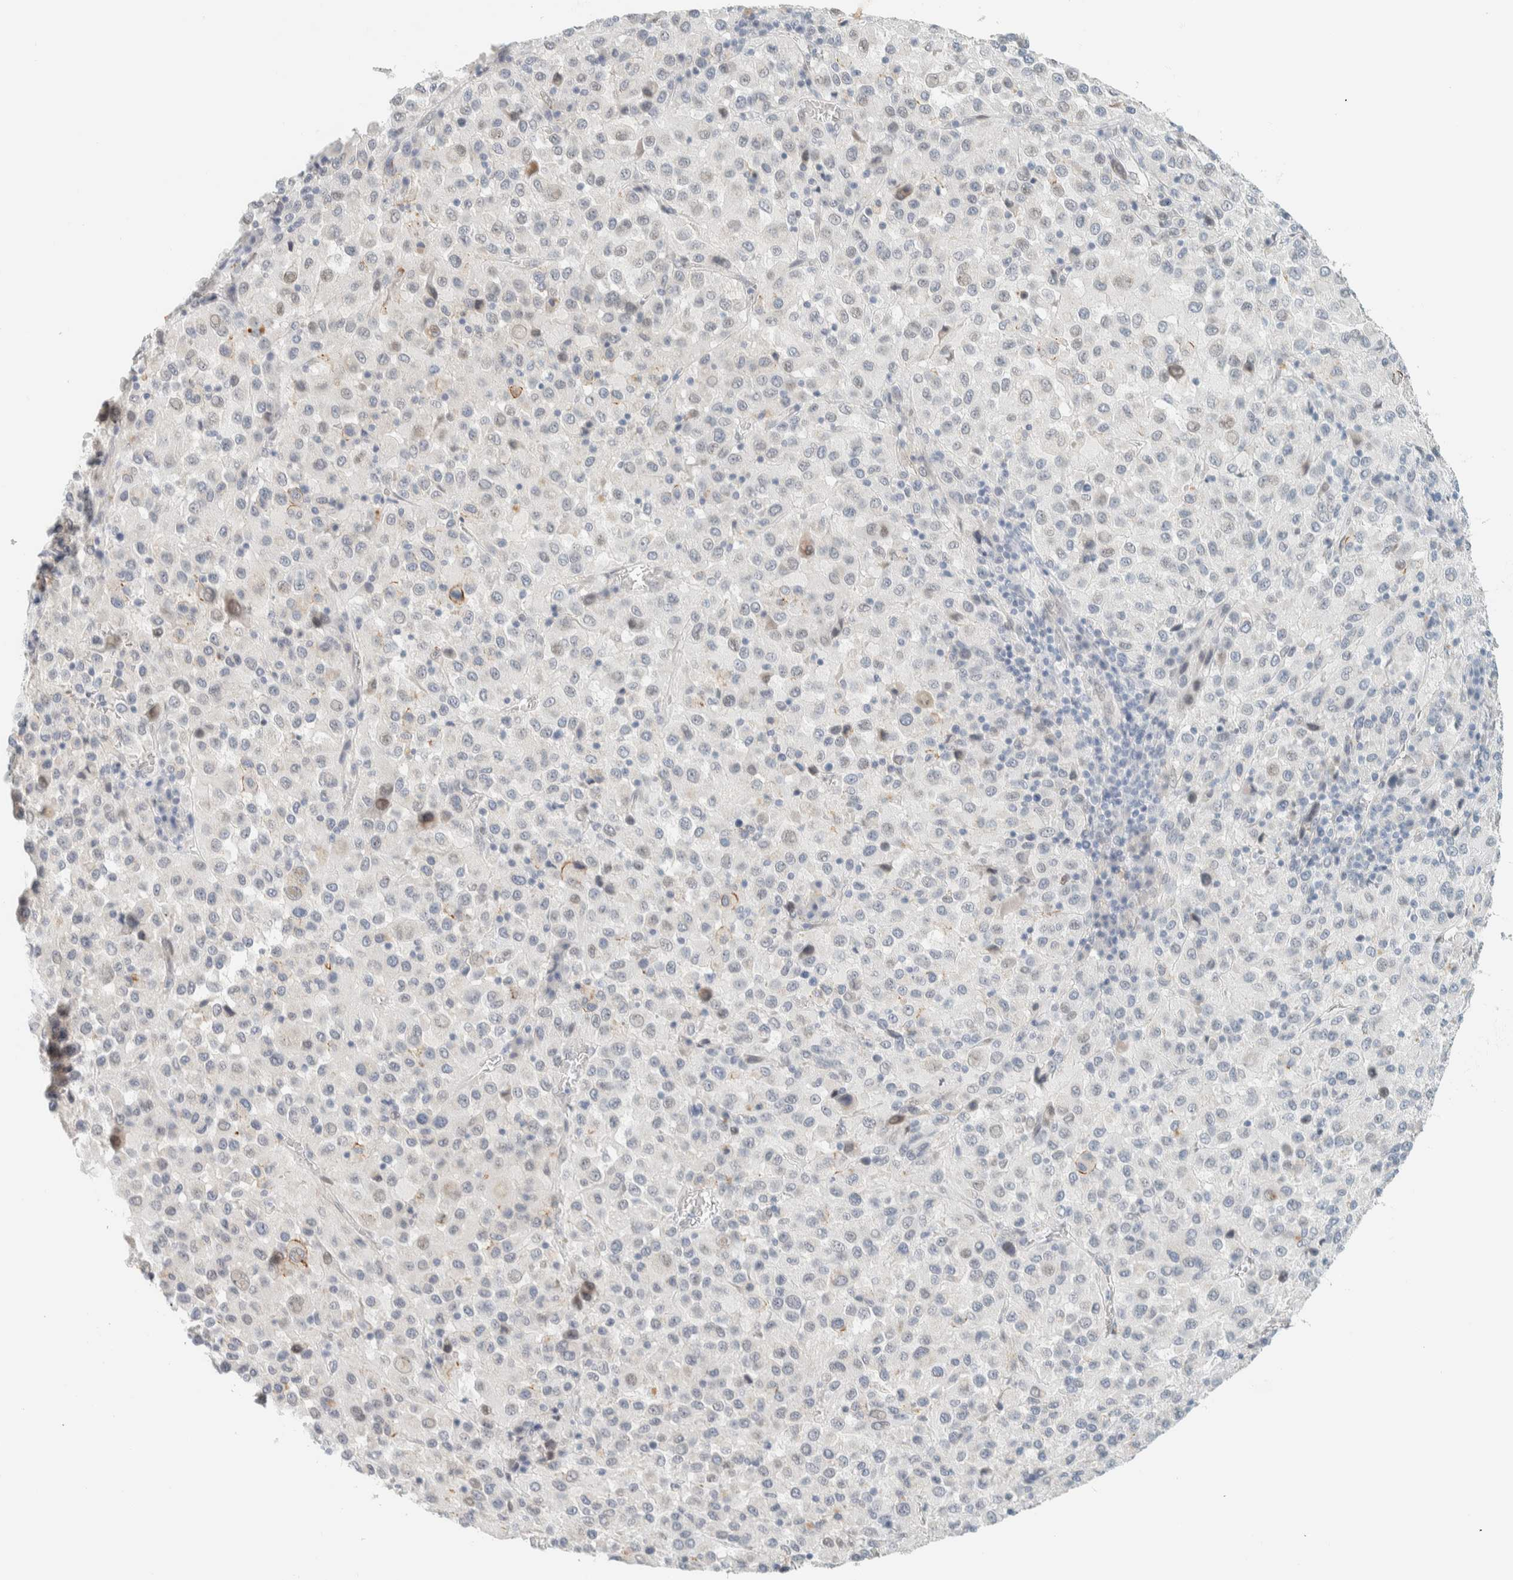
{"staining": {"intensity": "negative", "quantity": "none", "location": "none"}, "tissue": "melanoma", "cell_type": "Tumor cells", "image_type": "cancer", "snomed": [{"axis": "morphology", "description": "Malignant melanoma, Metastatic site"}, {"axis": "topography", "description": "Lung"}], "caption": "High magnification brightfield microscopy of malignant melanoma (metastatic site) stained with DAB (3,3'-diaminobenzidine) (brown) and counterstained with hematoxylin (blue): tumor cells show no significant staining.", "gene": "C1QTNF12", "patient": {"sex": "male", "age": 64}}